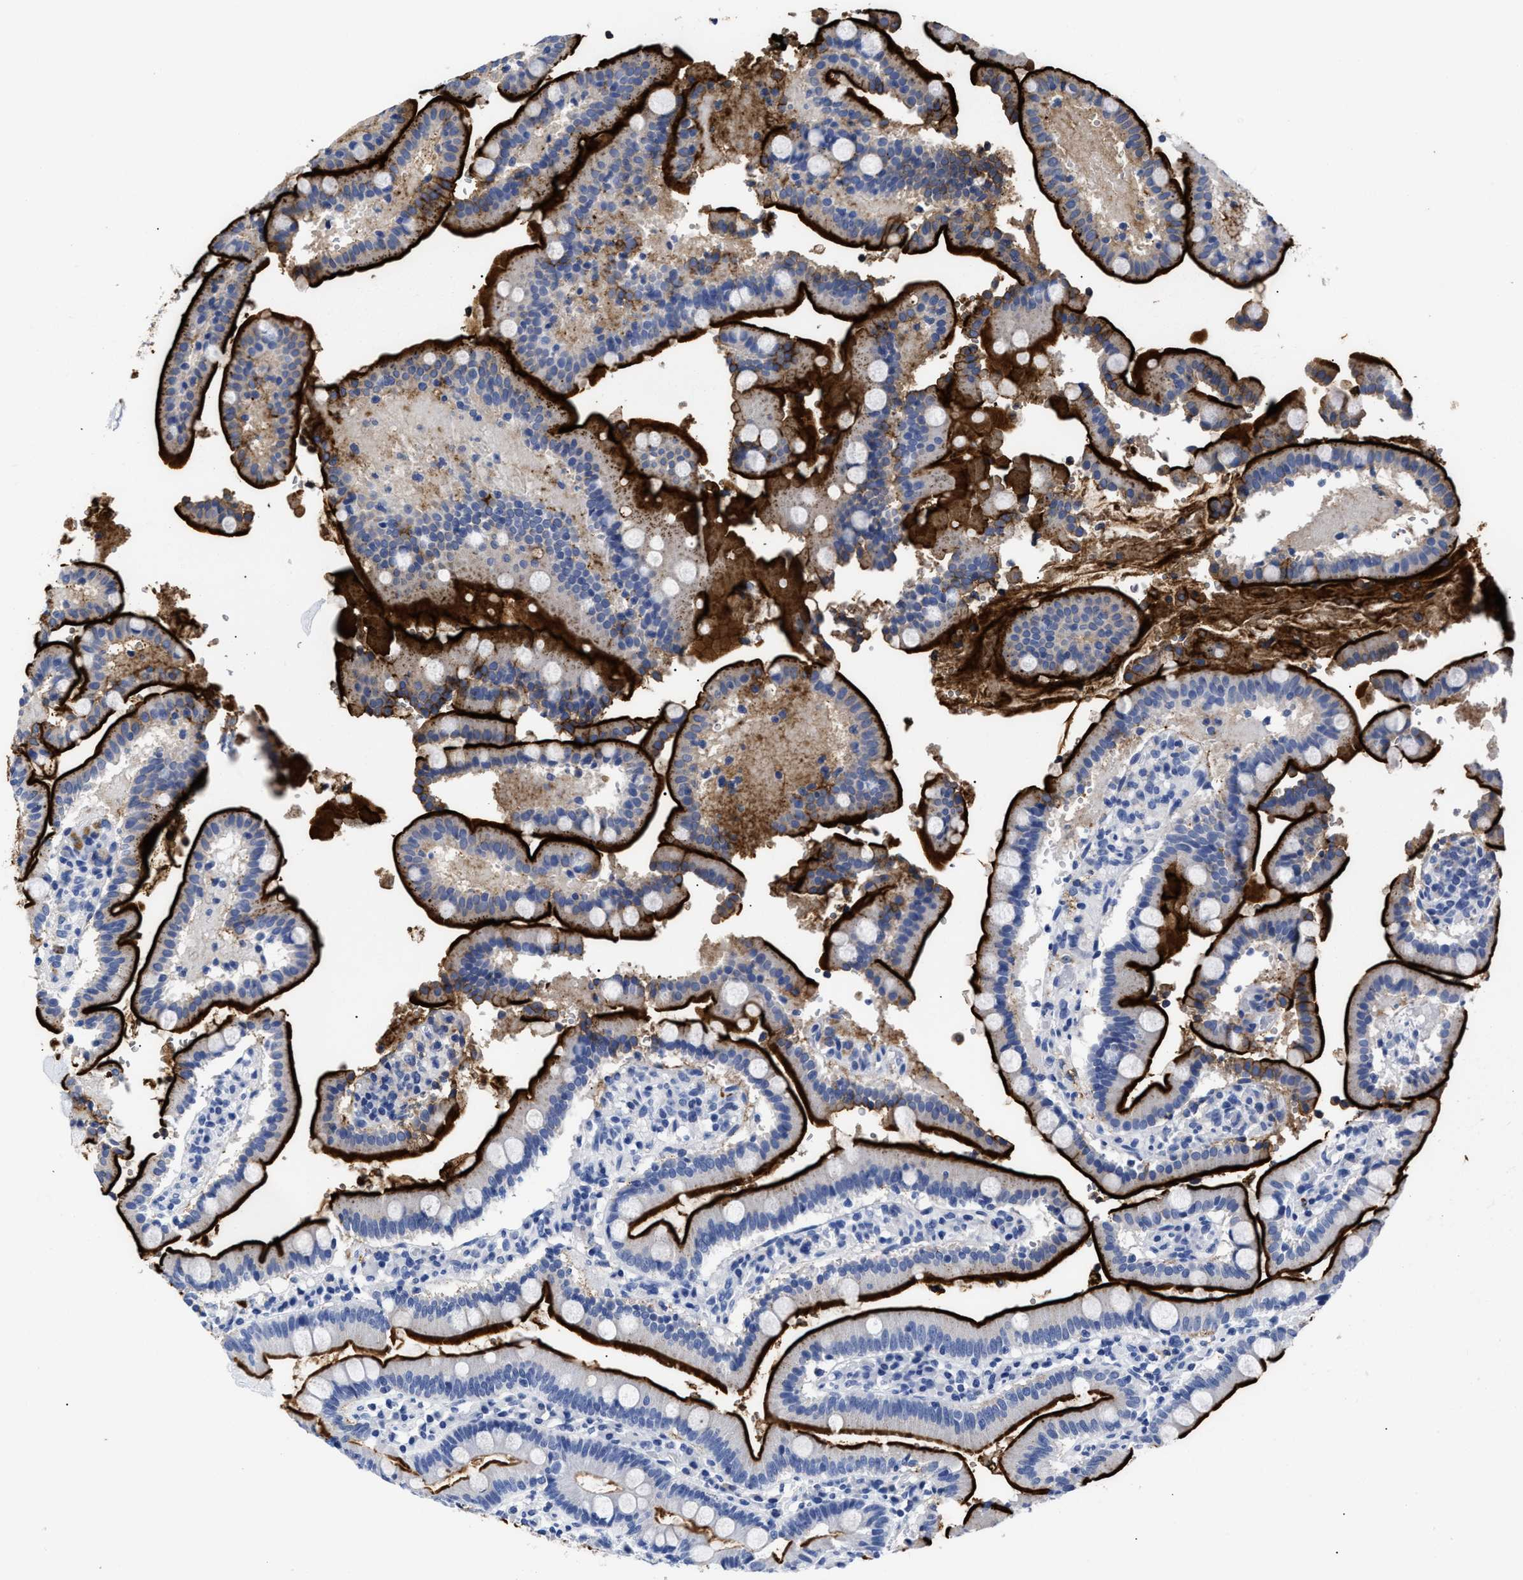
{"staining": {"intensity": "strong", "quantity": "<25%", "location": "cytoplasmic/membranous"}, "tissue": "duodenum", "cell_type": "Glandular cells", "image_type": "normal", "snomed": [{"axis": "morphology", "description": "Normal tissue, NOS"}, {"axis": "topography", "description": "Small intestine, NOS"}], "caption": "A brown stain shows strong cytoplasmic/membranous positivity of a protein in glandular cells of unremarkable human duodenum. The staining is performed using DAB brown chromogen to label protein expression. The nuclei are counter-stained blue using hematoxylin.", "gene": "ALPG", "patient": {"sex": "female", "age": 71}}